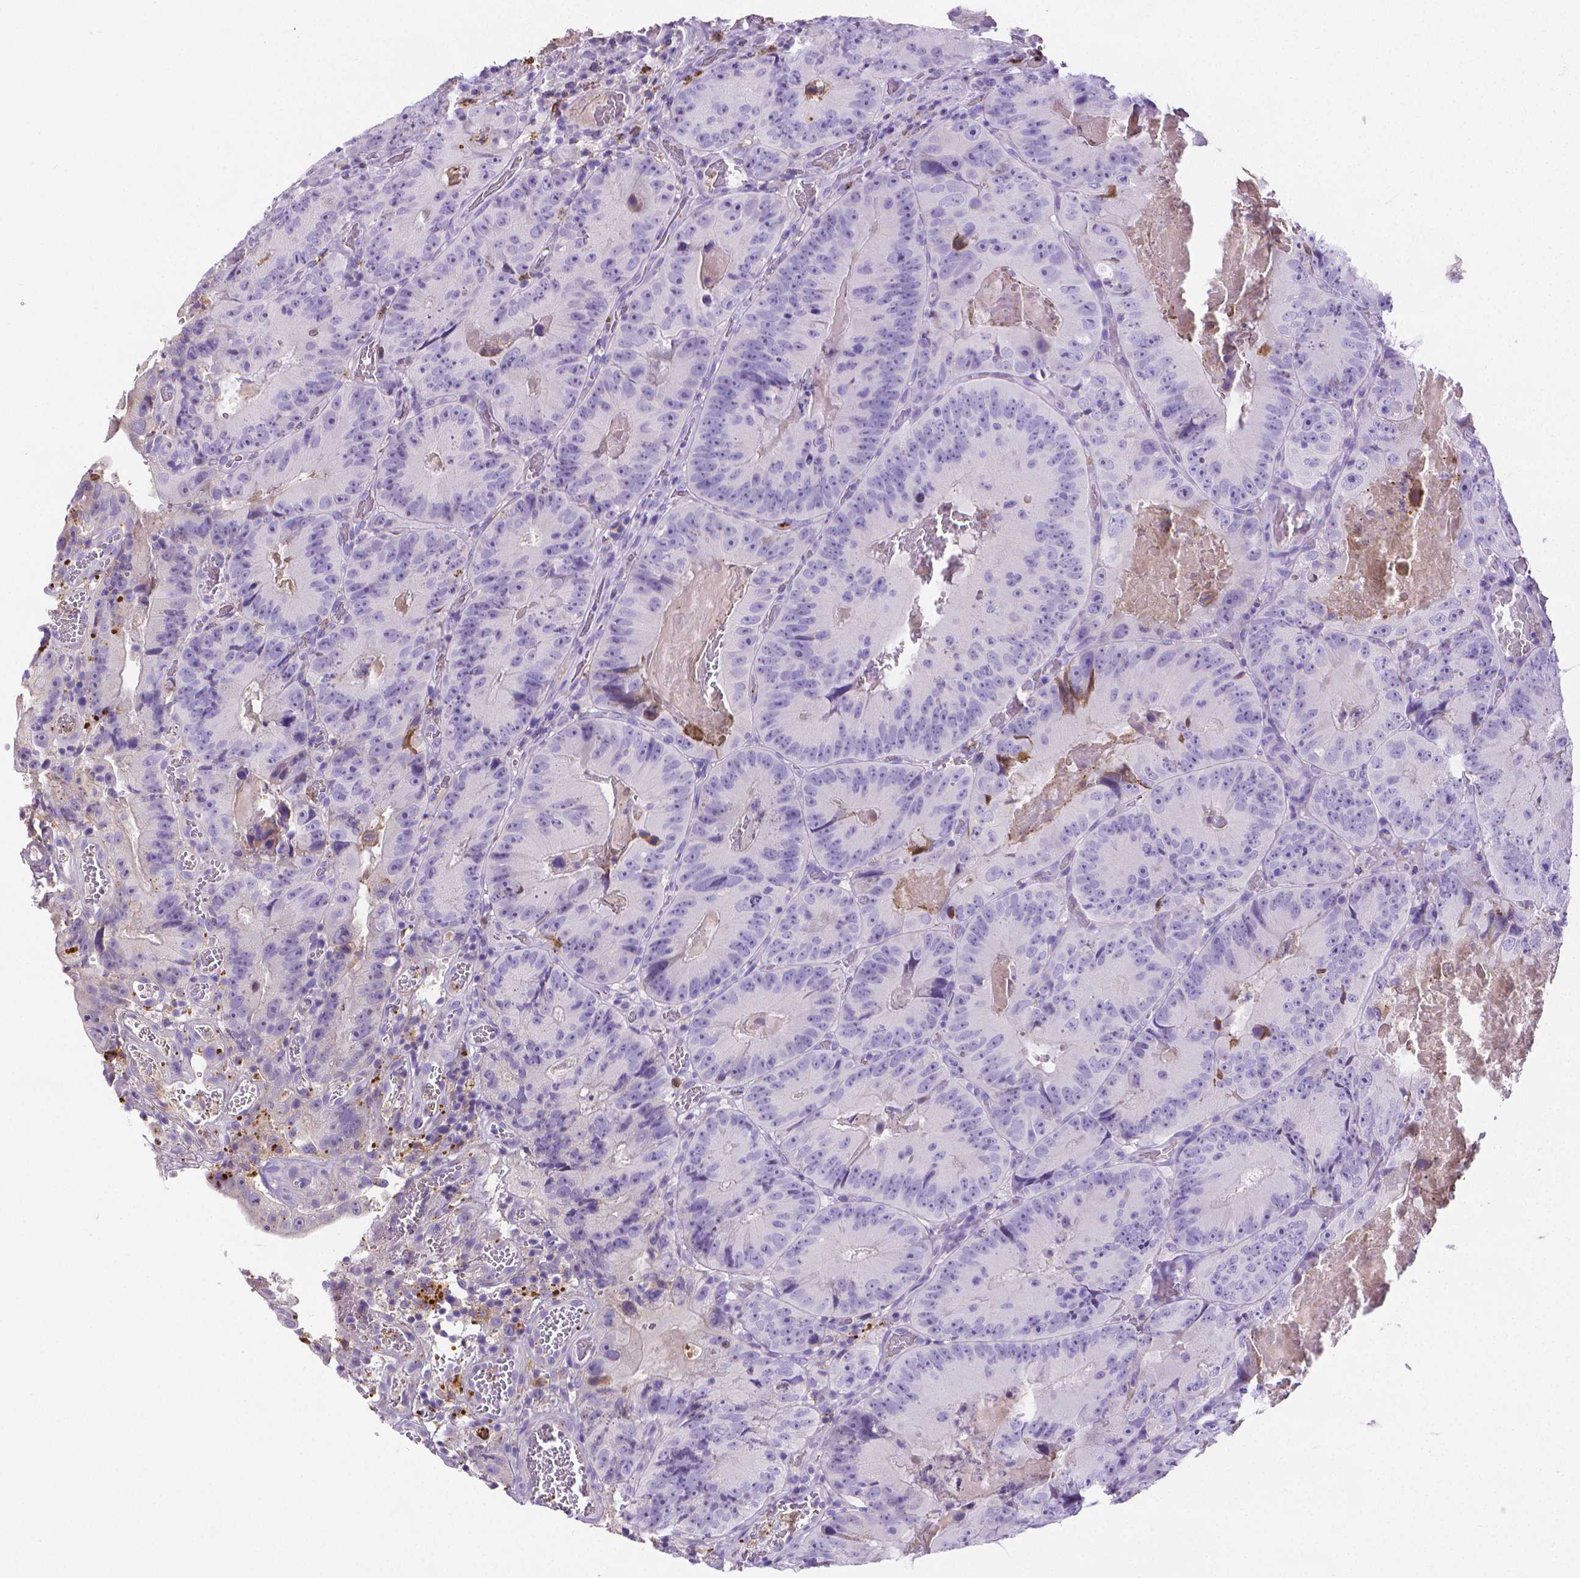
{"staining": {"intensity": "negative", "quantity": "none", "location": "none"}, "tissue": "colorectal cancer", "cell_type": "Tumor cells", "image_type": "cancer", "snomed": [{"axis": "morphology", "description": "Adenocarcinoma, NOS"}, {"axis": "topography", "description": "Colon"}], "caption": "Tumor cells show no significant protein staining in adenocarcinoma (colorectal).", "gene": "MMP9", "patient": {"sex": "female", "age": 86}}